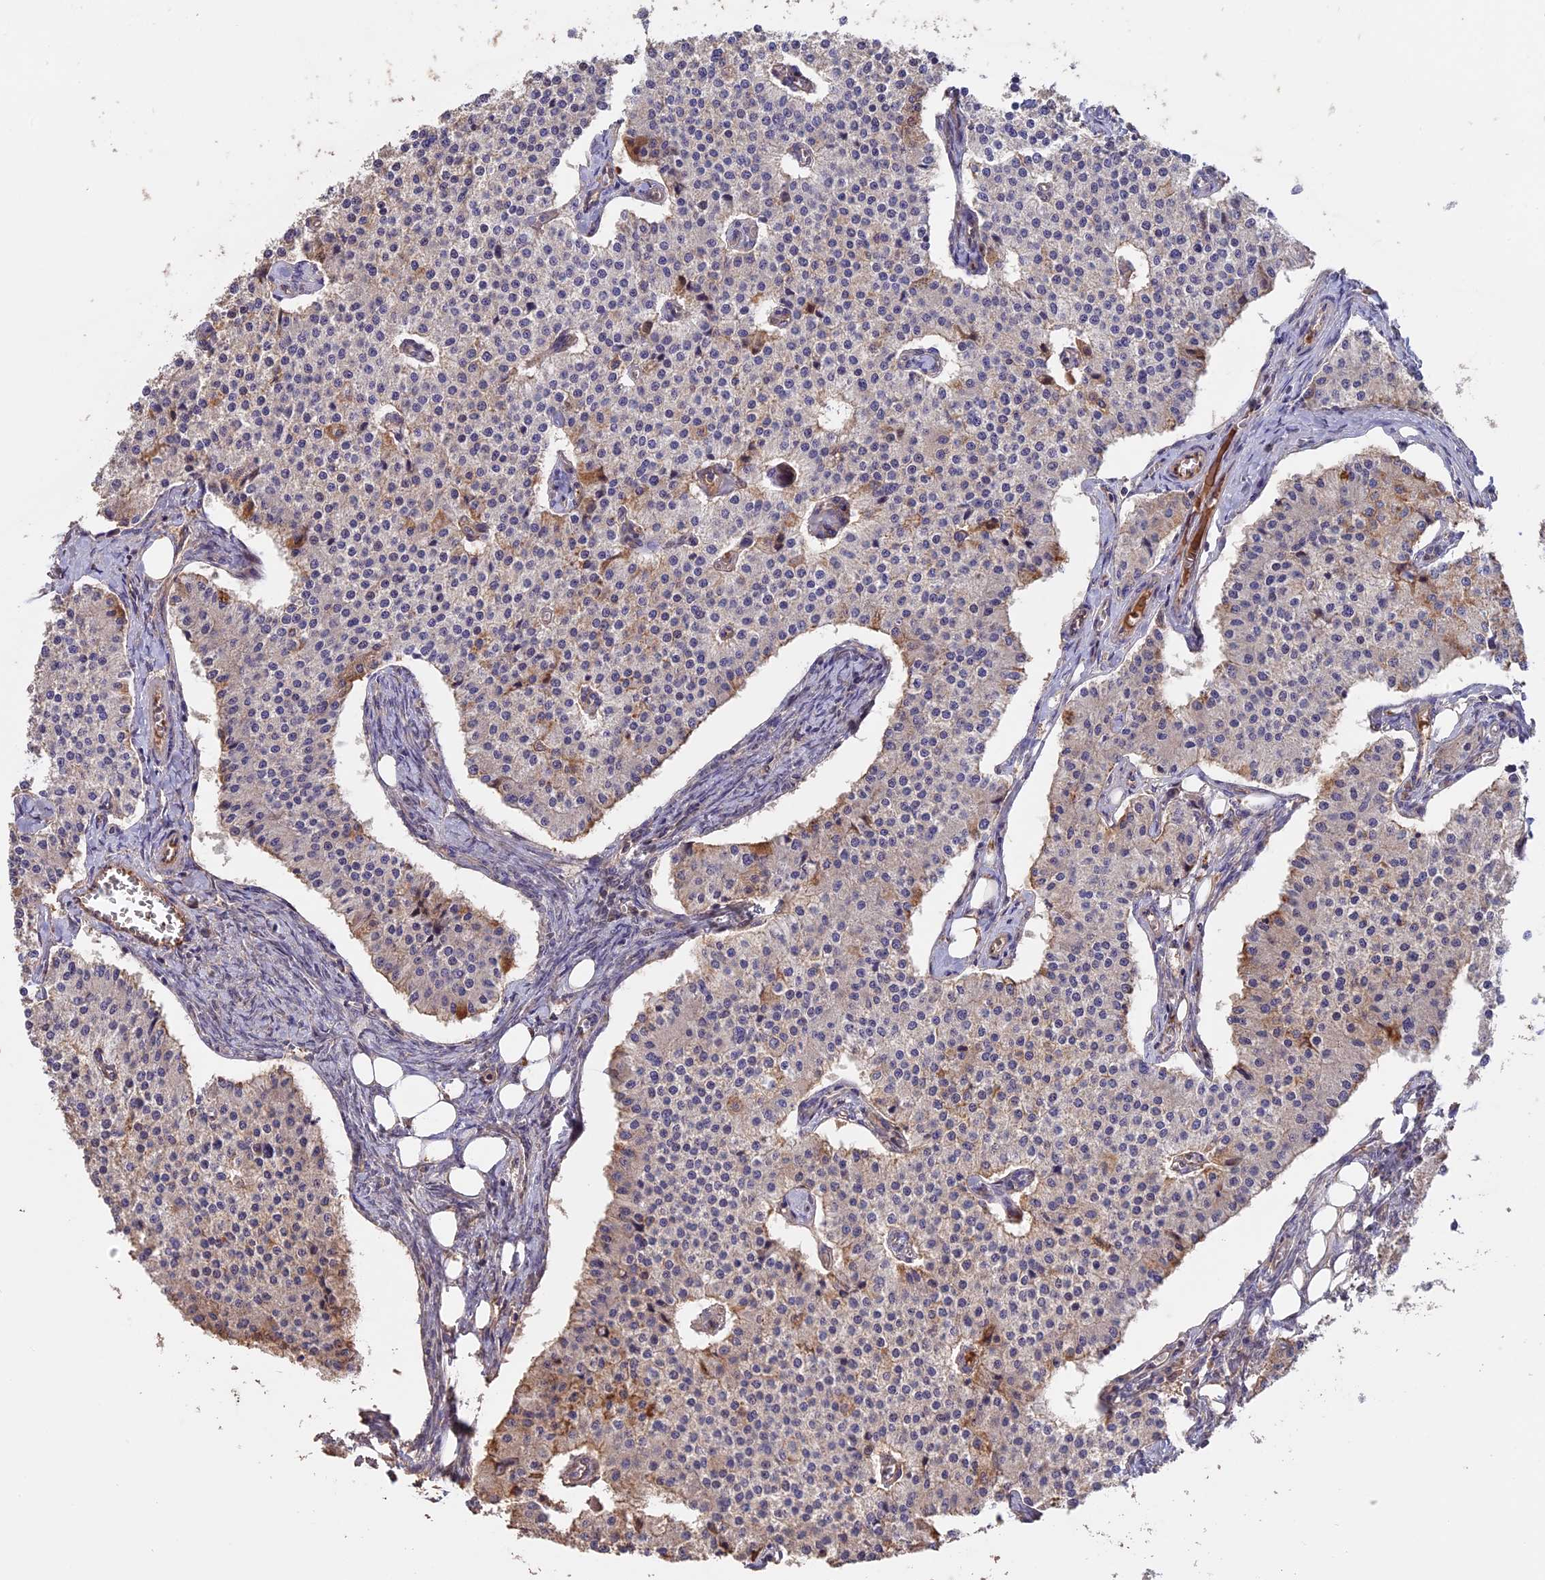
{"staining": {"intensity": "weak", "quantity": "<25%", "location": "cytoplasmic/membranous"}, "tissue": "carcinoid", "cell_type": "Tumor cells", "image_type": "cancer", "snomed": [{"axis": "morphology", "description": "Carcinoid, malignant, NOS"}, {"axis": "topography", "description": "Colon"}], "caption": "A high-resolution micrograph shows IHC staining of carcinoid, which displays no significant expression in tumor cells.", "gene": "RASAL1", "patient": {"sex": "female", "age": 52}}